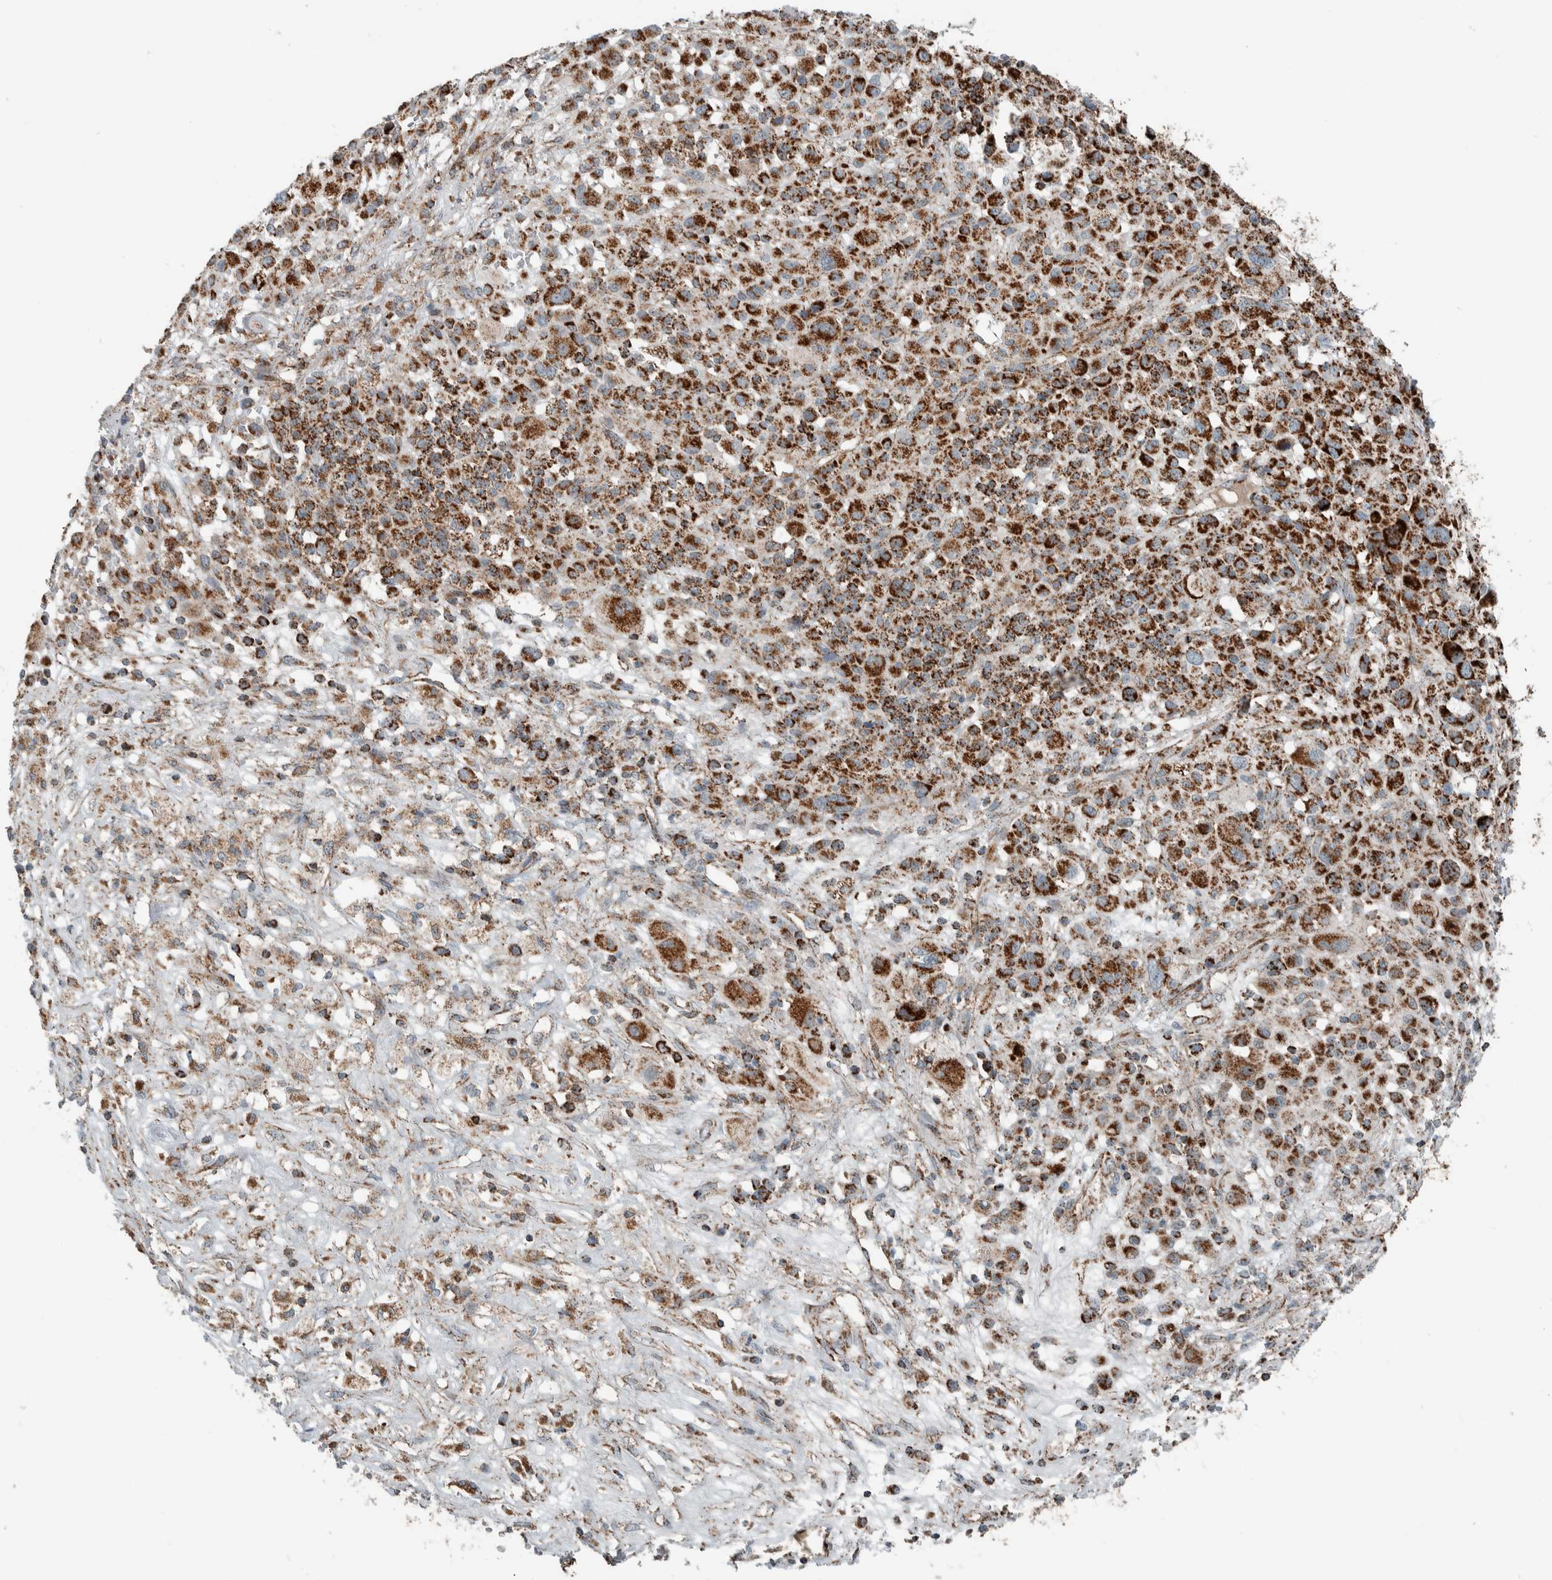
{"staining": {"intensity": "strong", "quantity": ">75%", "location": "cytoplasmic/membranous"}, "tissue": "melanoma", "cell_type": "Tumor cells", "image_type": "cancer", "snomed": [{"axis": "morphology", "description": "Malignant melanoma, Metastatic site"}, {"axis": "topography", "description": "Skin"}], "caption": "Tumor cells show high levels of strong cytoplasmic/membranous expression in about >75% of cells in melanoma.", "gene": "CNTROB", "patient": {"sex": "female", "age": 74}}